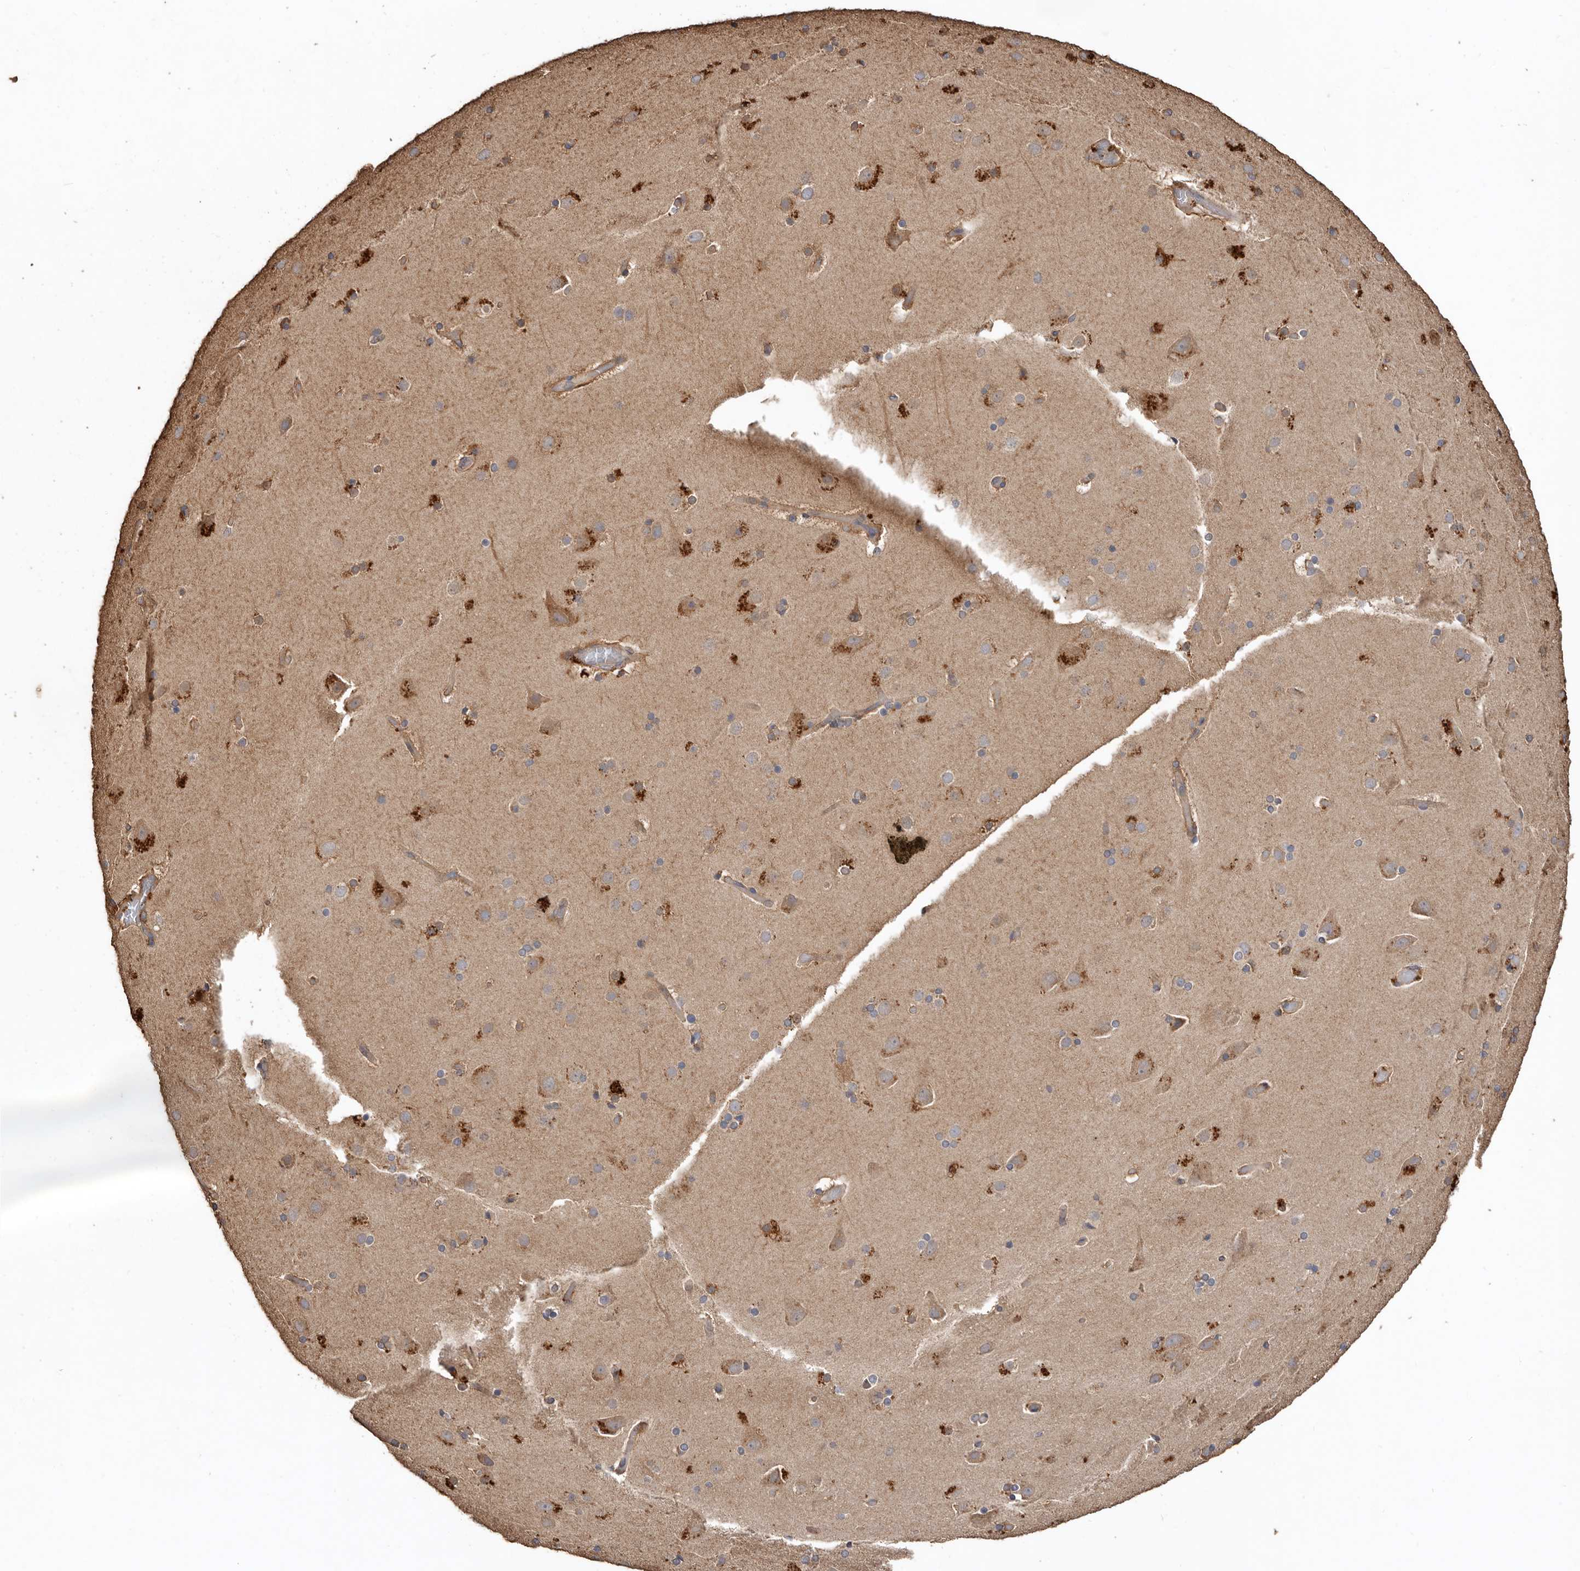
{"staining": {"intensity": "moderate", "quantity": ">75%", "location": "cytoplasmic/membranous"}, "tissue": "cerebral cortex", "cell_type": "Endothelial cells", "image_type": "normal", "snomed": [{"axis": "morphology", "description": "Normal tissue, NOS"}, {"axis": "topography", "description": "Cerebral cortex"}], "caption": "Immunohistochemistry (IHC) staining of normal cerebral cortex, which exhibits medium levels of moderate cytoplasmic/membranous positivity in approximately >75% of endothelial cells indicating moderate cytoplasmic/membranous protein expression. The staining was performed using DAB (3,3'-diaminobenzidine) (brown) for protein detection and nuclei were counterstained in hematoxylin (blue).", "gene": "FLCN", "patient": {"sex": "male", "age": 57}}